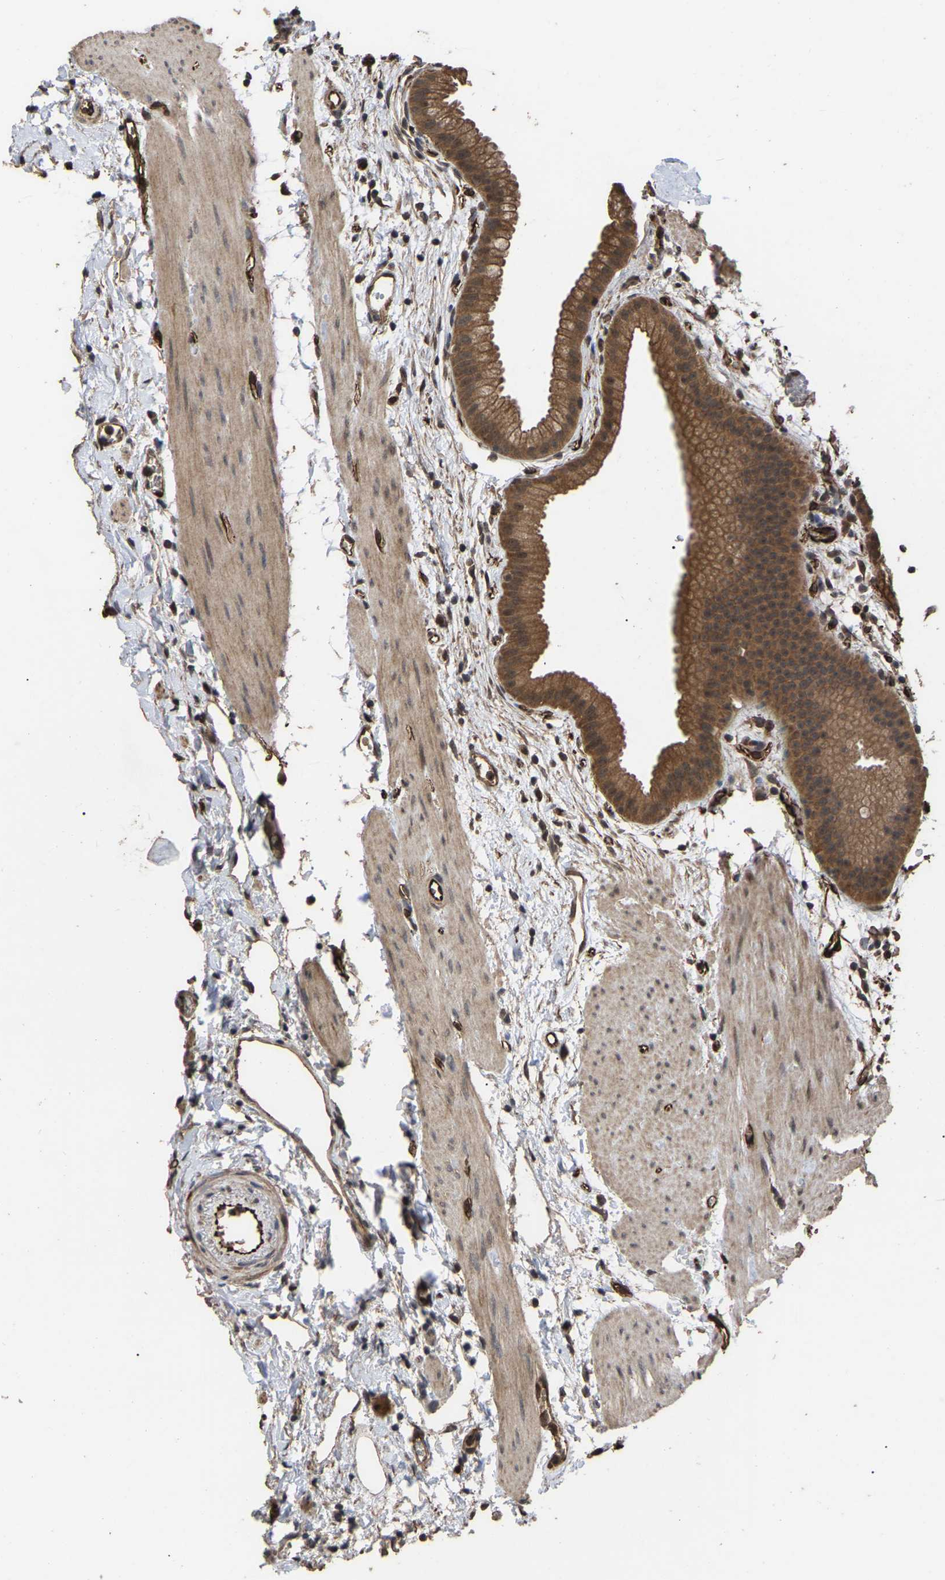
{"staining": {"intensity": "moderate", "quantity": ">75%", "location": "cytoplasmic/membranous,nuclear"}, "tissue": "gallbladder", "cell_type": "Glandular cells", "image_type": "normal", "snomed": [{"axis": "morphology", "description": "Normal tissue, NOS"}, {"axis": "topography", "description": "Gallbladder"}], "caption": "Protein analysis of normal gallbladder exhibits moderate cytoplasmic/membranous,nuclear staining in about >75% of glandular cells. (DAB (3,3'-diaminobenzidine) = brown stain, brightfield microscopy at high magnification).", "gene": "FAM161B", "patient": {"sex": "female", "age": 64}}